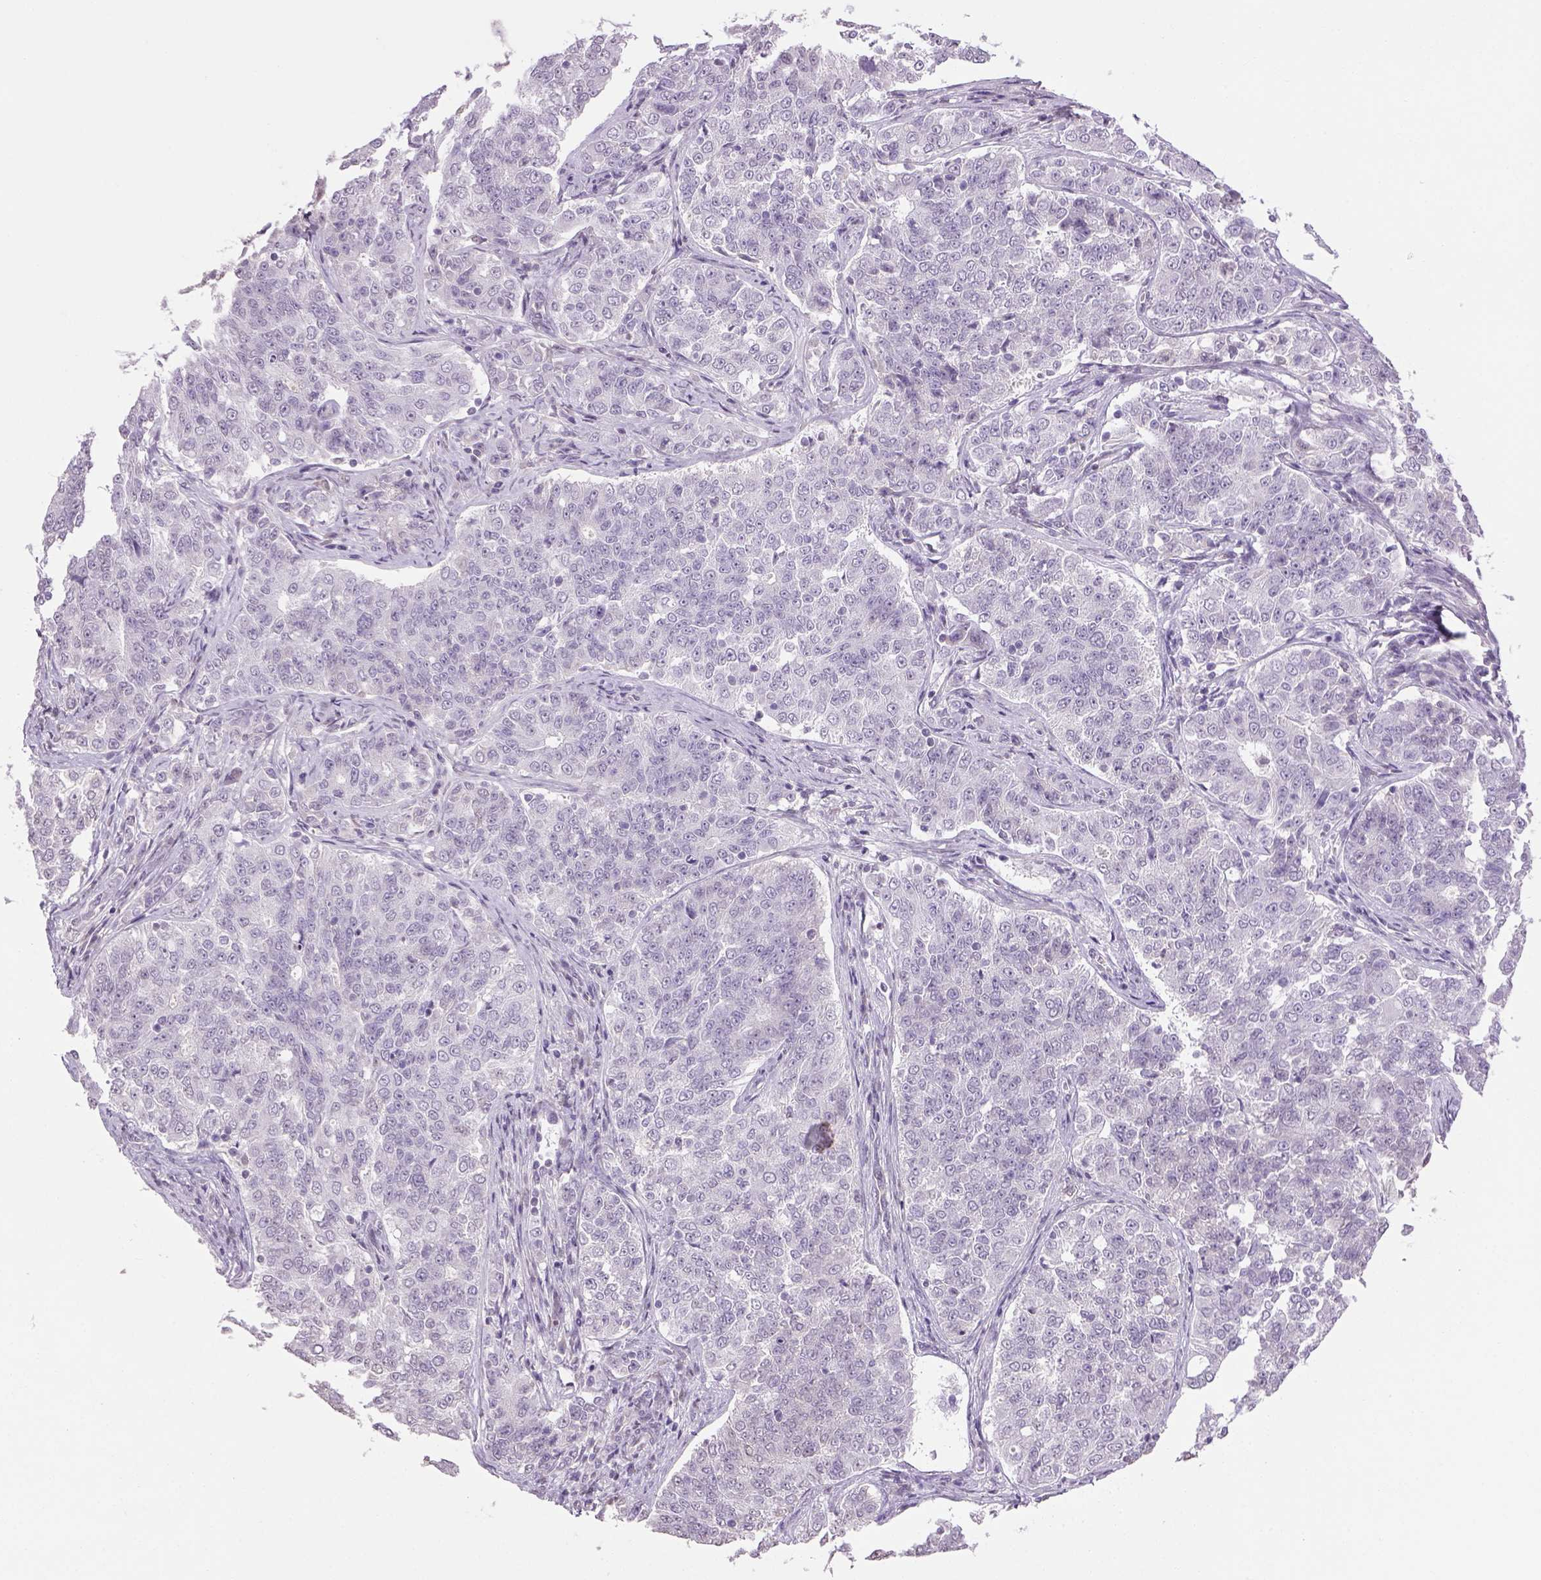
{"staining": {"intensity": "negative", "quantity": "none", "location": "none"}, "tissue": "endometrial cancer", "cell_type": "Tumor cells", "image_type": "cancer", "snomed": [{"axis": "morphology", "description": "Adenocarcinoma, NOS"}, {"axis": "topography", "description": "Endometrium"}], "caption": "Tumor cells show no significant expression in endometrial cancer (adenocarcinoma).", "gene": "PRRT1", "patient": {"sex": "female", "age": 43}}